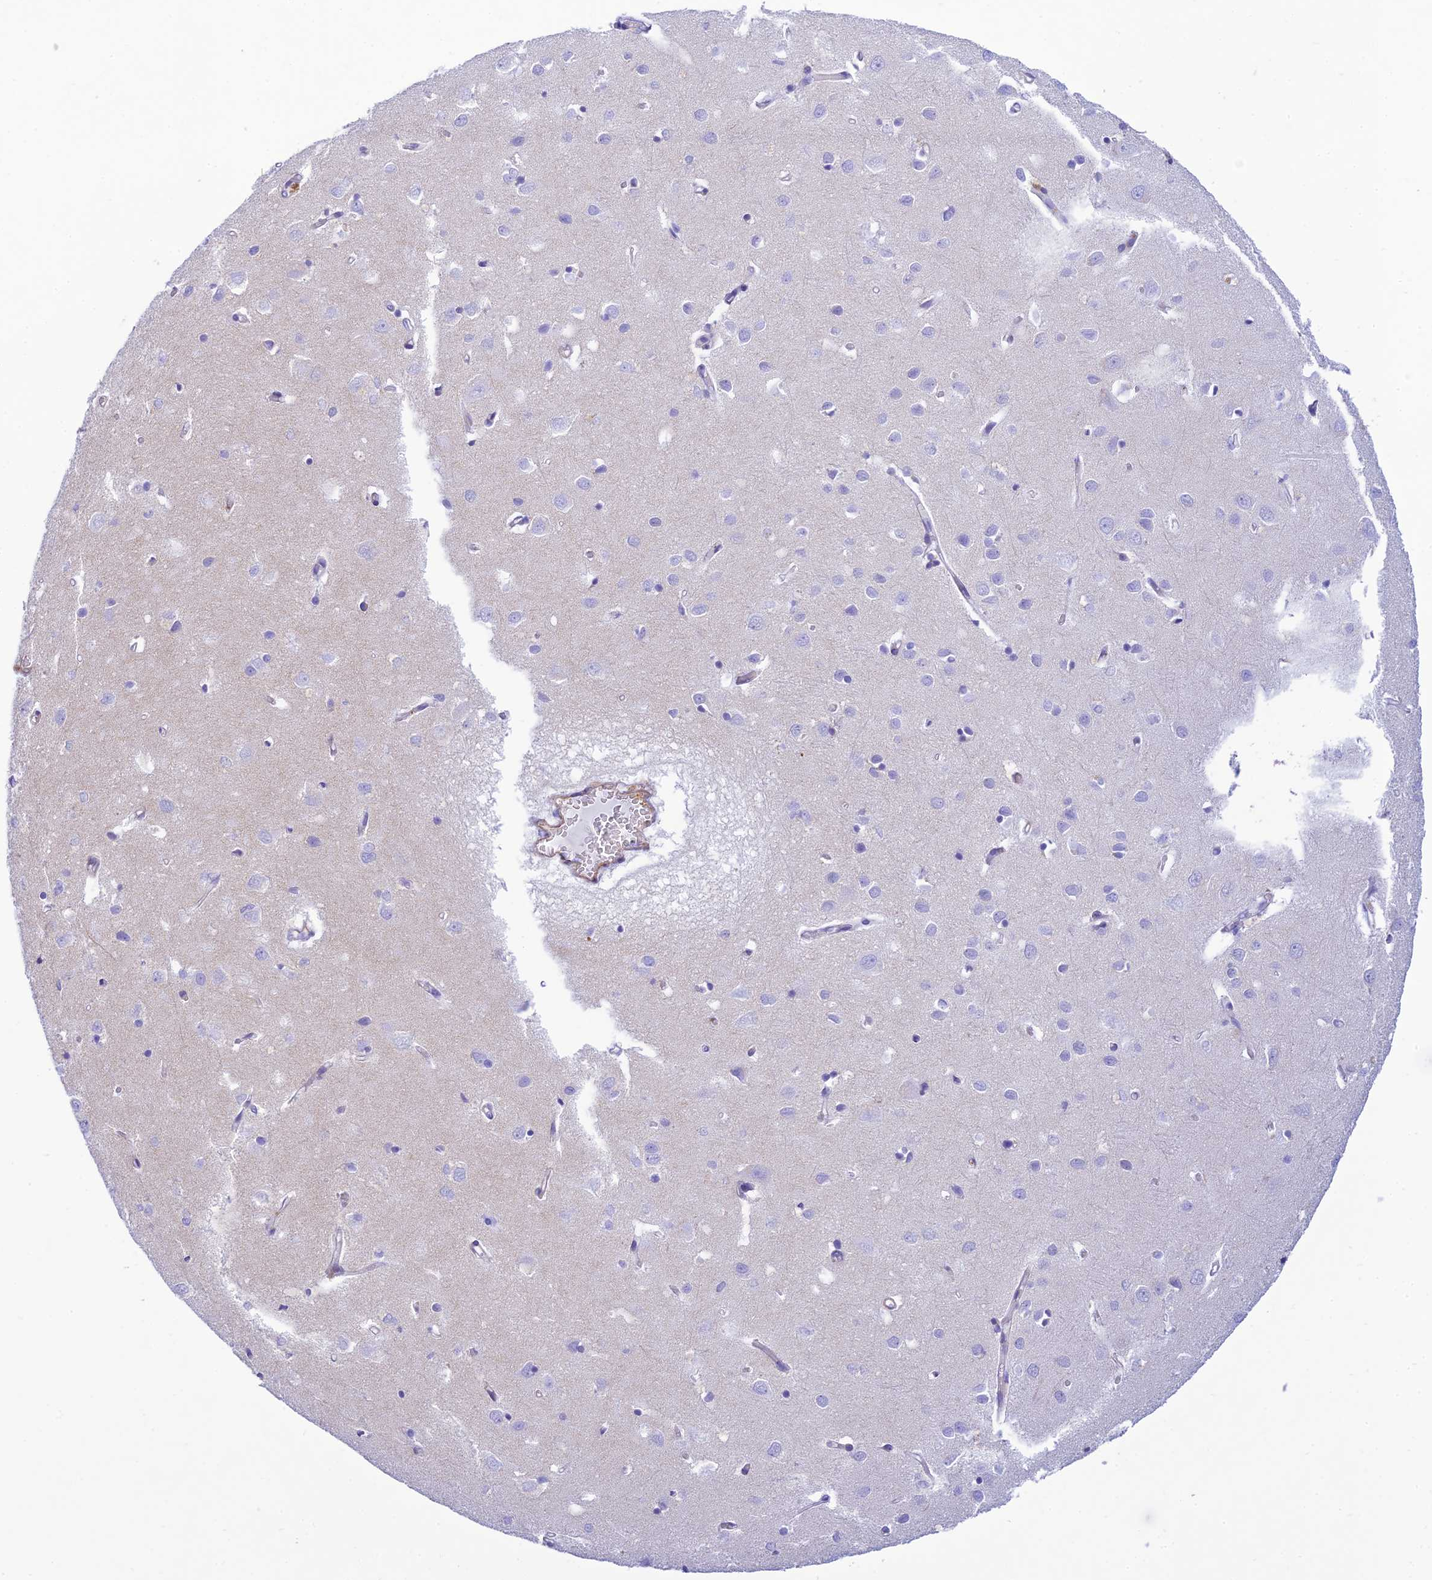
{"staining": {"intensity": "negative", "quantity": "none", "location": "none"}, "tissue": "cerebral cortex", "cell_type": "Endothelial cells", "image_type": "normal", "snomed": [{"axis": "morphology", "description": "Normal tissue, NOS"}, {"axis": "topography", "description": "Cerebral cortex"}], "caption": "This is an immunohistochemistry micrograph of normal human cerebral cortex. There is no positivity in endothelial cells.", "gene": "FBXW4", "patient": {"sex": "female", "age": 64}}